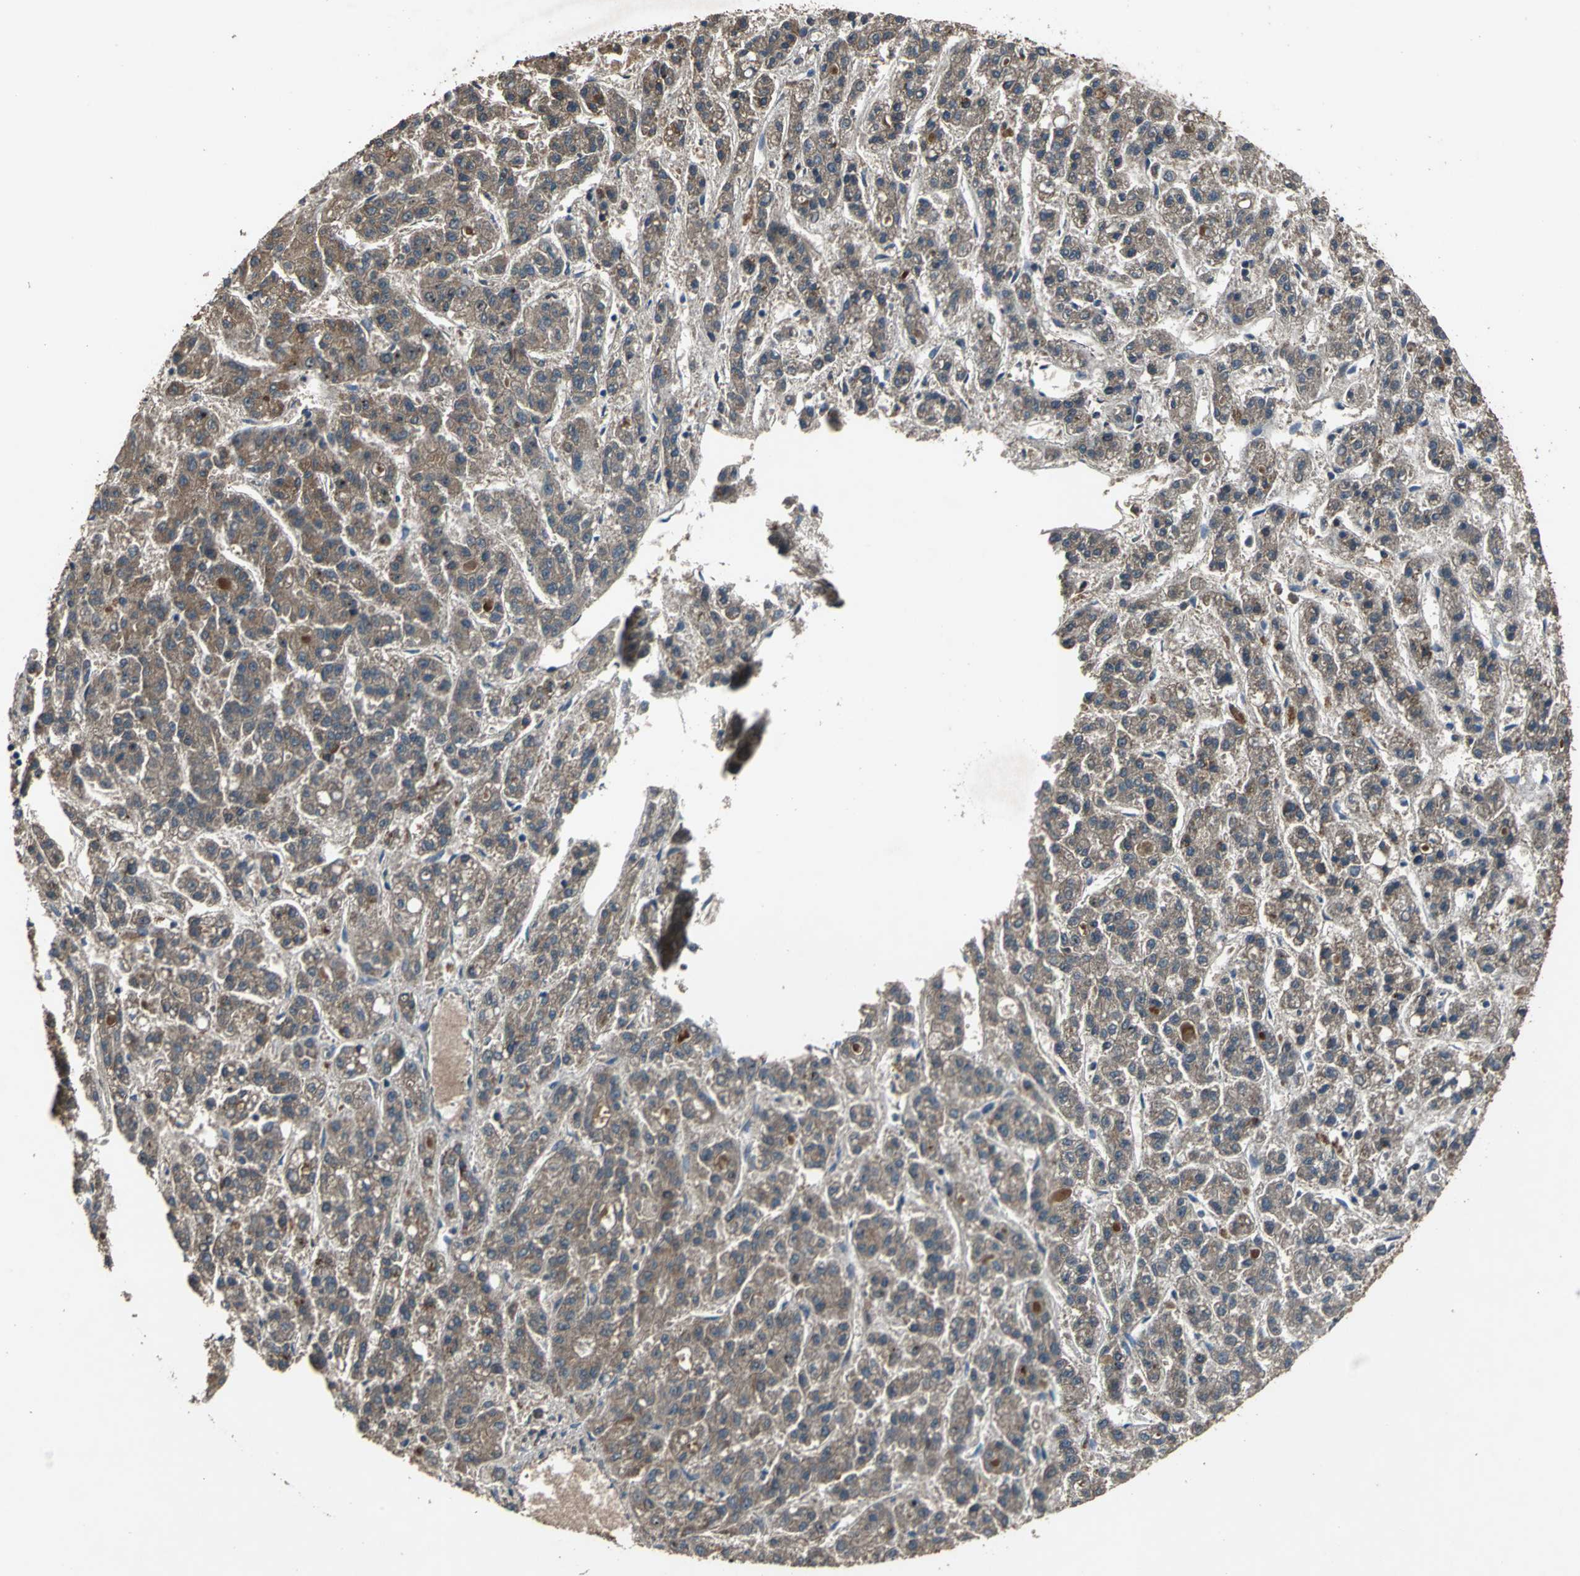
{"staining": {"intensity": "moderate", "quantity": ">75%", "location": "cytoplasmic/membranous"}, "tissue": "liver cancer", "cell_type": "Tumor cells", "image_type": "cancer", "snomed": [{"axis": "morphology", "description": "Carcinoma, Hepatocellular, NOS"}, {"axis": "topography", "description": "Liver"}], "caption": "Hepatocellular carcinoma (liver) was stained to show a protein in brown. There is medium levels of moderate cytoplasmic/membranous staining in about >75% of tumor cells. The staining was performed using DAB, with brown indicating positive protein expression. Nuclei are stained blue with hematoxylin.", "gene": "ZNF608", "patient": {"sex": "male", "age": 70}}